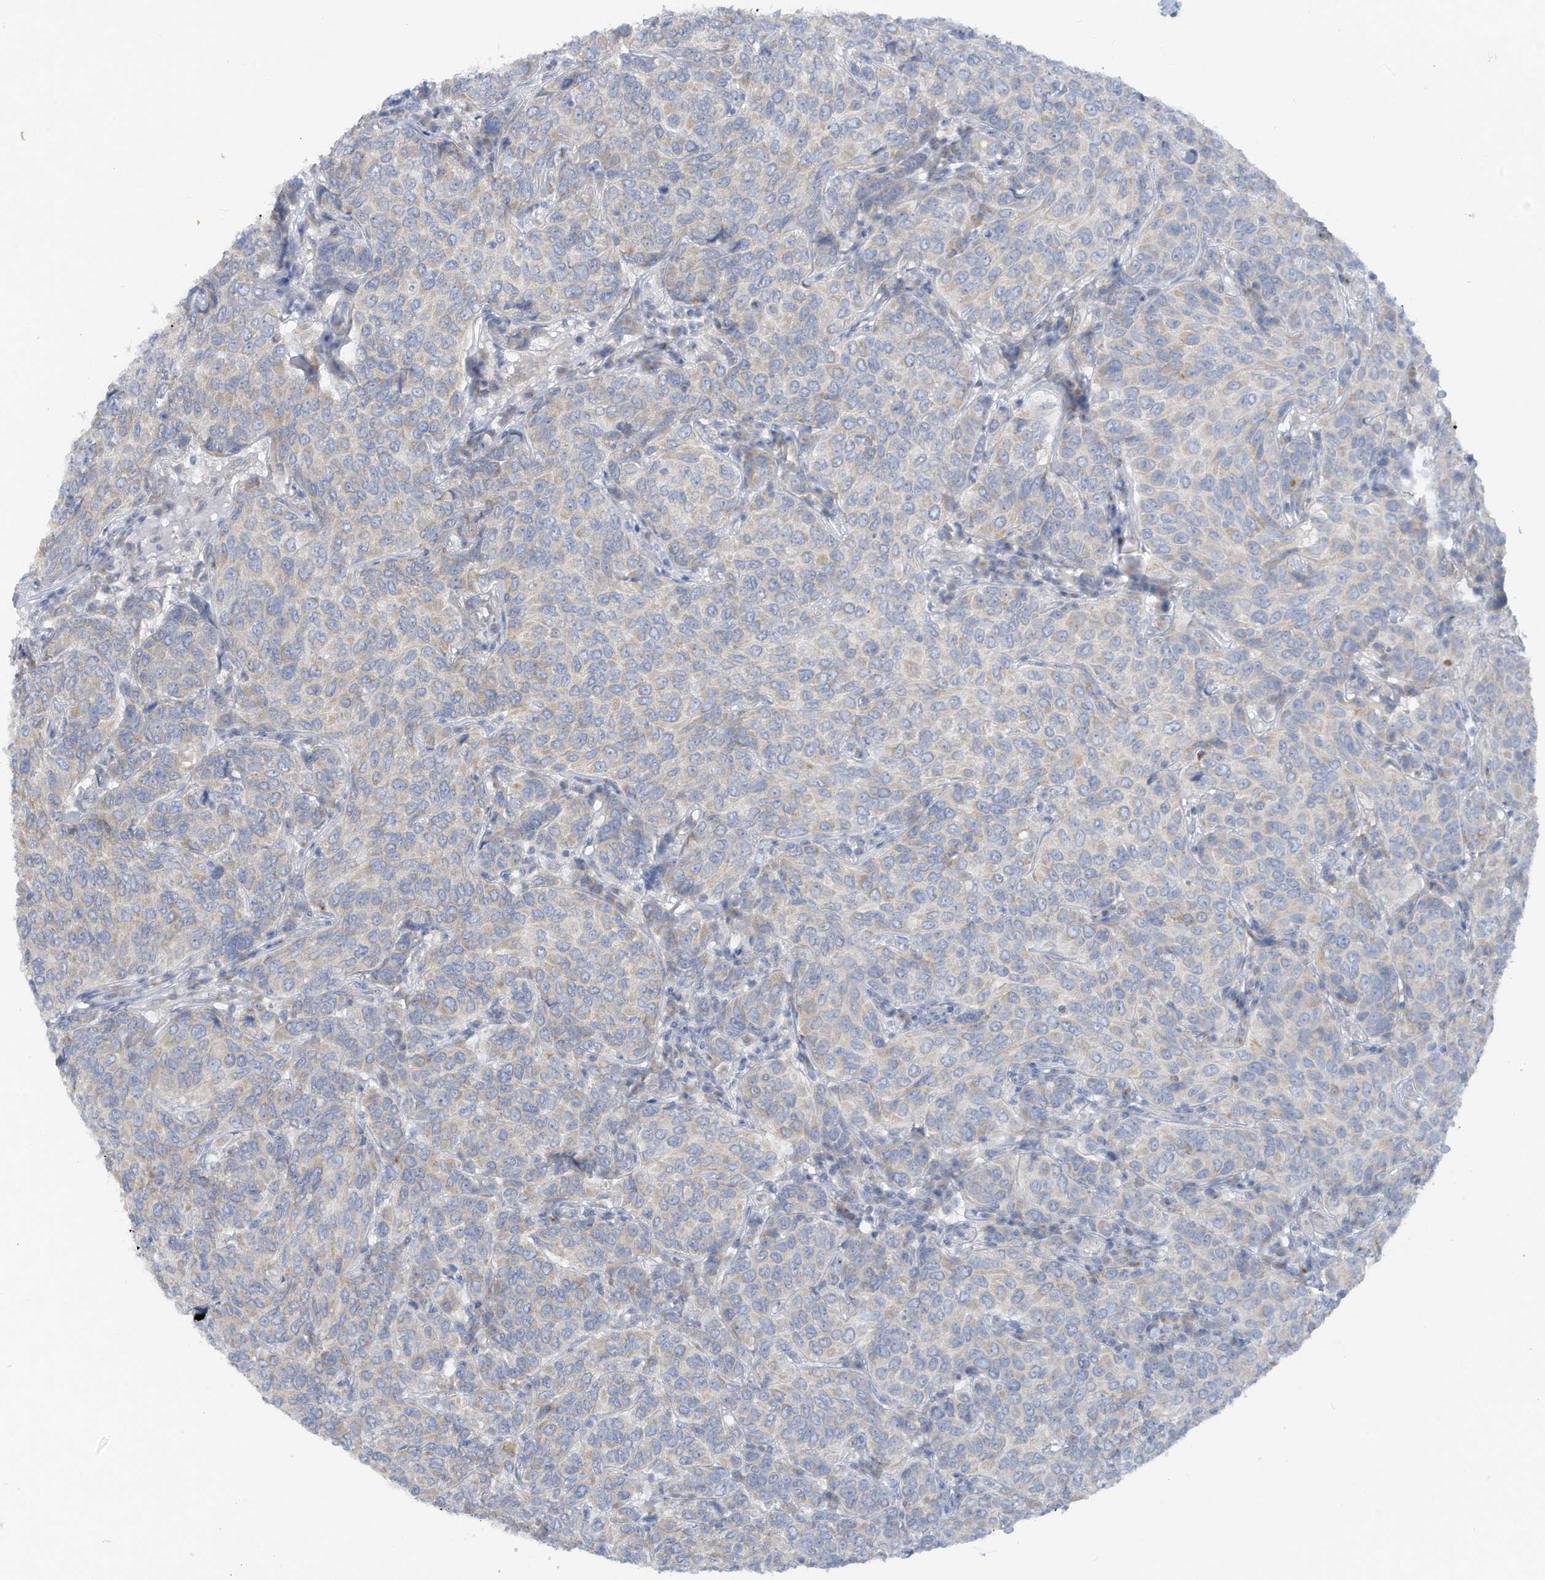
{"staining": {"intensity": "negative", "quantity": "none", "location": "none"}, "tissue": "breast cancer", "cell_type": "Tumor cells", "image_type": "cancer", "snomed": [{"axis": "morphology", "description": "Duct carcinoma"}, {"axis": "topography", "description": "Breast"}], "caption": "Tumor cells show no significant protein staining in breast cancer.", "gene": "TRMT2B", "patient": {"sex": "female", "age": 55}}